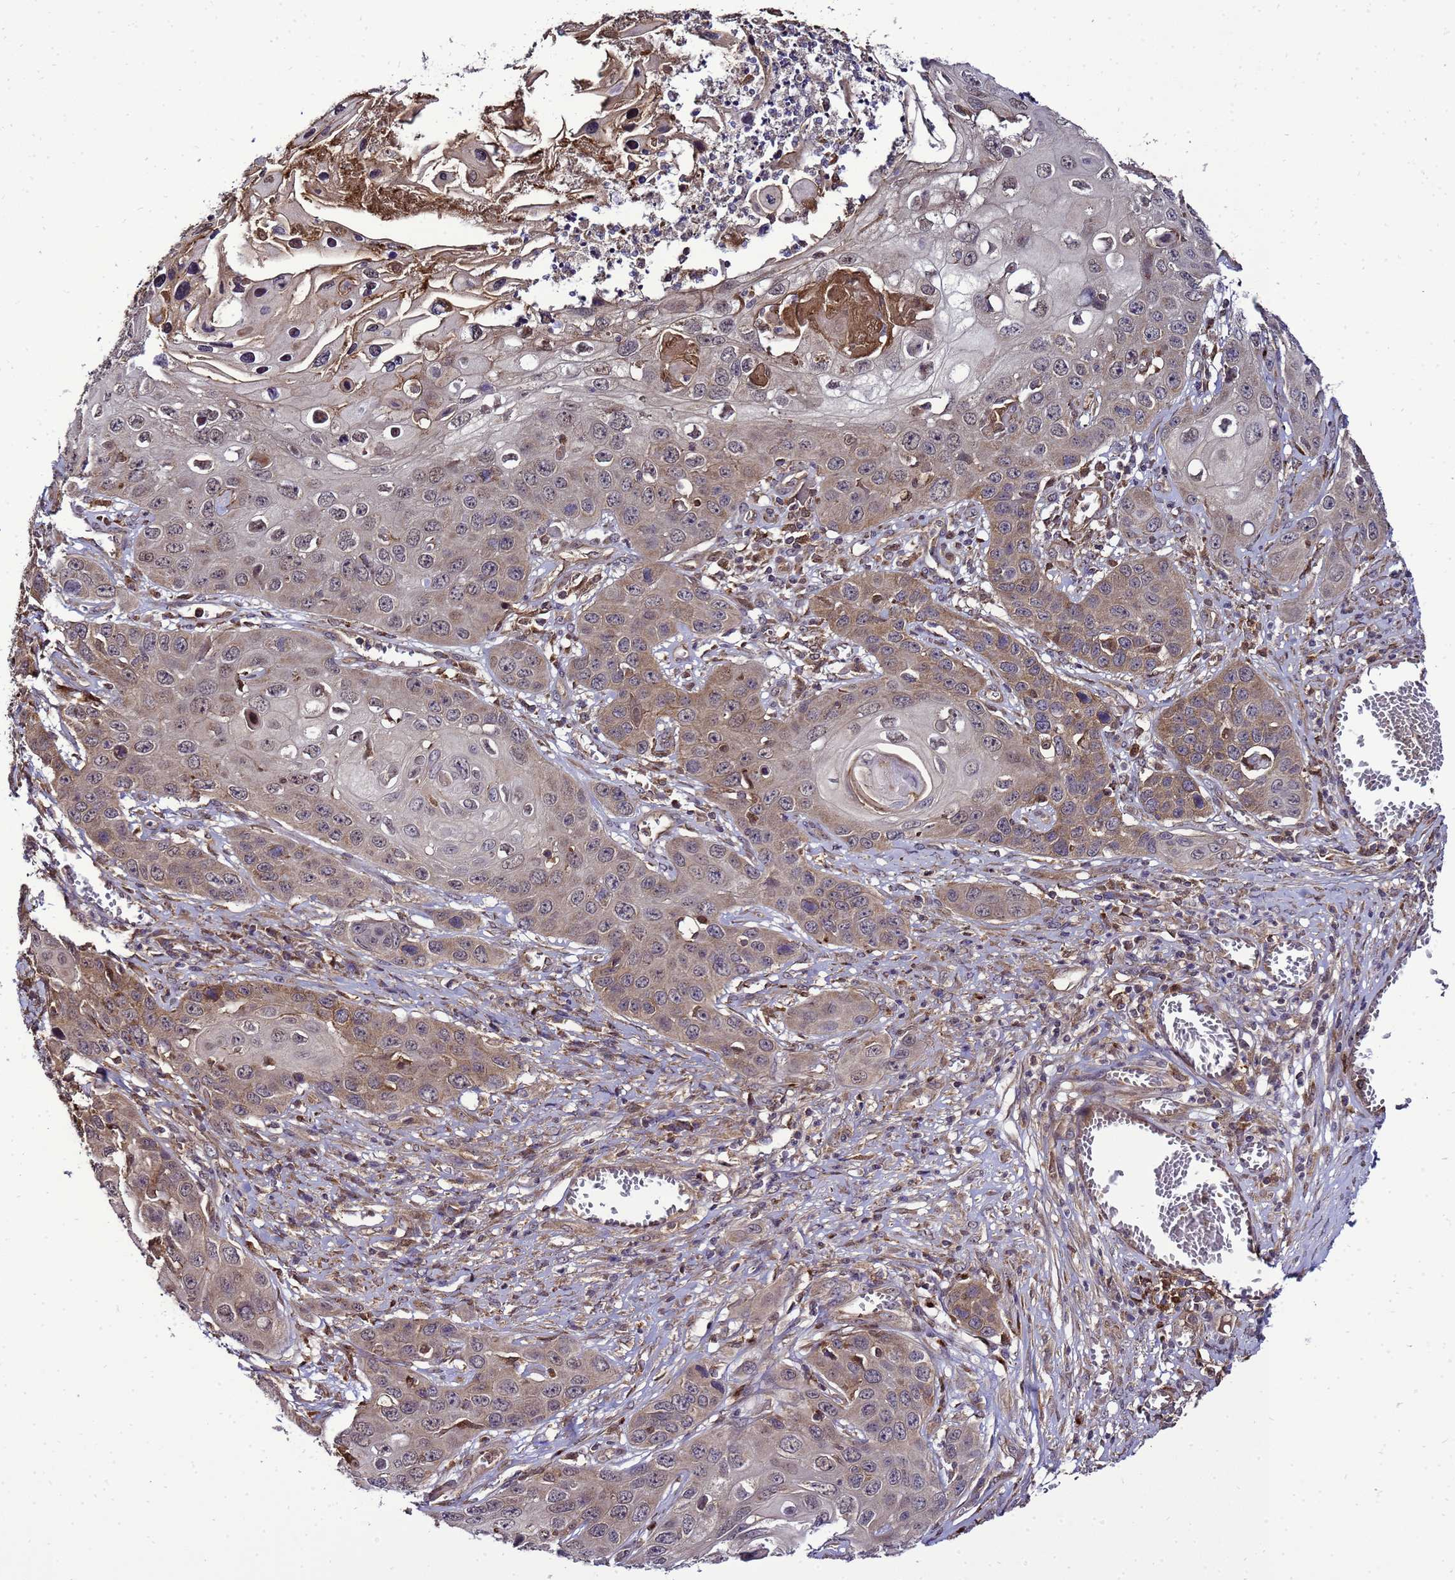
{"staining": {"intensity": "moderate", "quantity": "25%-75%", "location": "cytoplasmic/membranous"}, "tissue": "skin cancer", "cell_type": "Tumor cells", "image_type": "cancer", "snomed": [{"axis": "morphology", "description": "Squamous cell carcinoma, NOS"}, {"axis": "topography", "description": "Skin"}], "caption": "An image showing moderate cytoplasmic/membranous positivity in approximately 25%-75% of tumor cells in skin cancer (squamous cell carcinoma), as visualized by brown immunohistochemical staining.", "gene": "TRABD", "patient": {"sex": "male", "age": 55}}